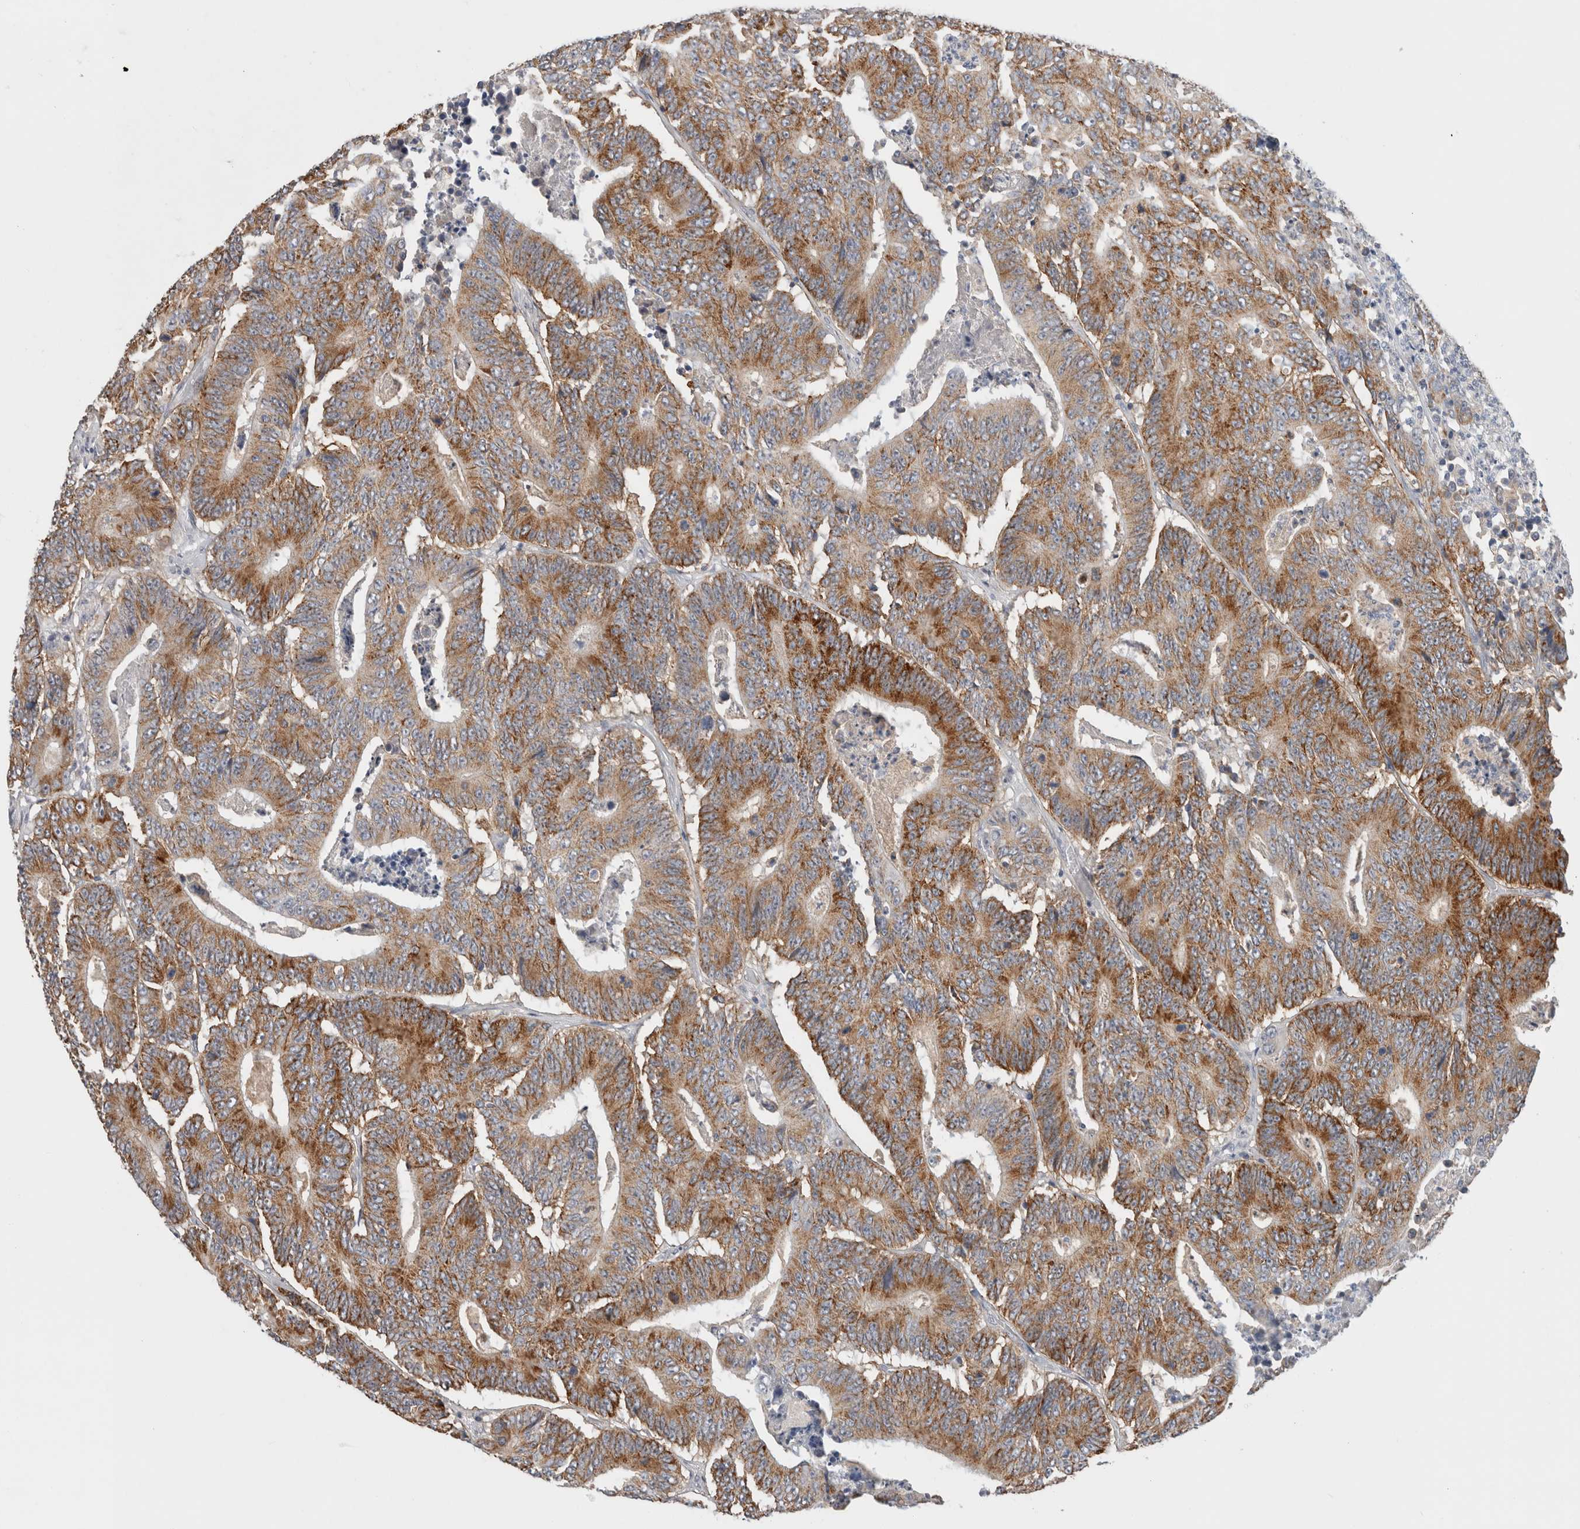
{"staining": {"intensity": "moderate", "quantity": ">75%", "location": "cytoplasmic/membranous"}, "tissue": "colorectal cancer", "cell_type": "Tumor cells", "image_type": "cancer", "snomed": [{"axis": "morphology", "description": "Adenocarcinoma, NOS"}, {"axis": "topography", "description": "Colon"}], "caption": "Protein staining of colorectal cancer (adenocarcinoma) tissue reveals moderate cytoplasmic/membranous staining in approximately >75% of tumor cells.", "gene": "HCN3", "patient": {"sex": "male", "age": 83}}